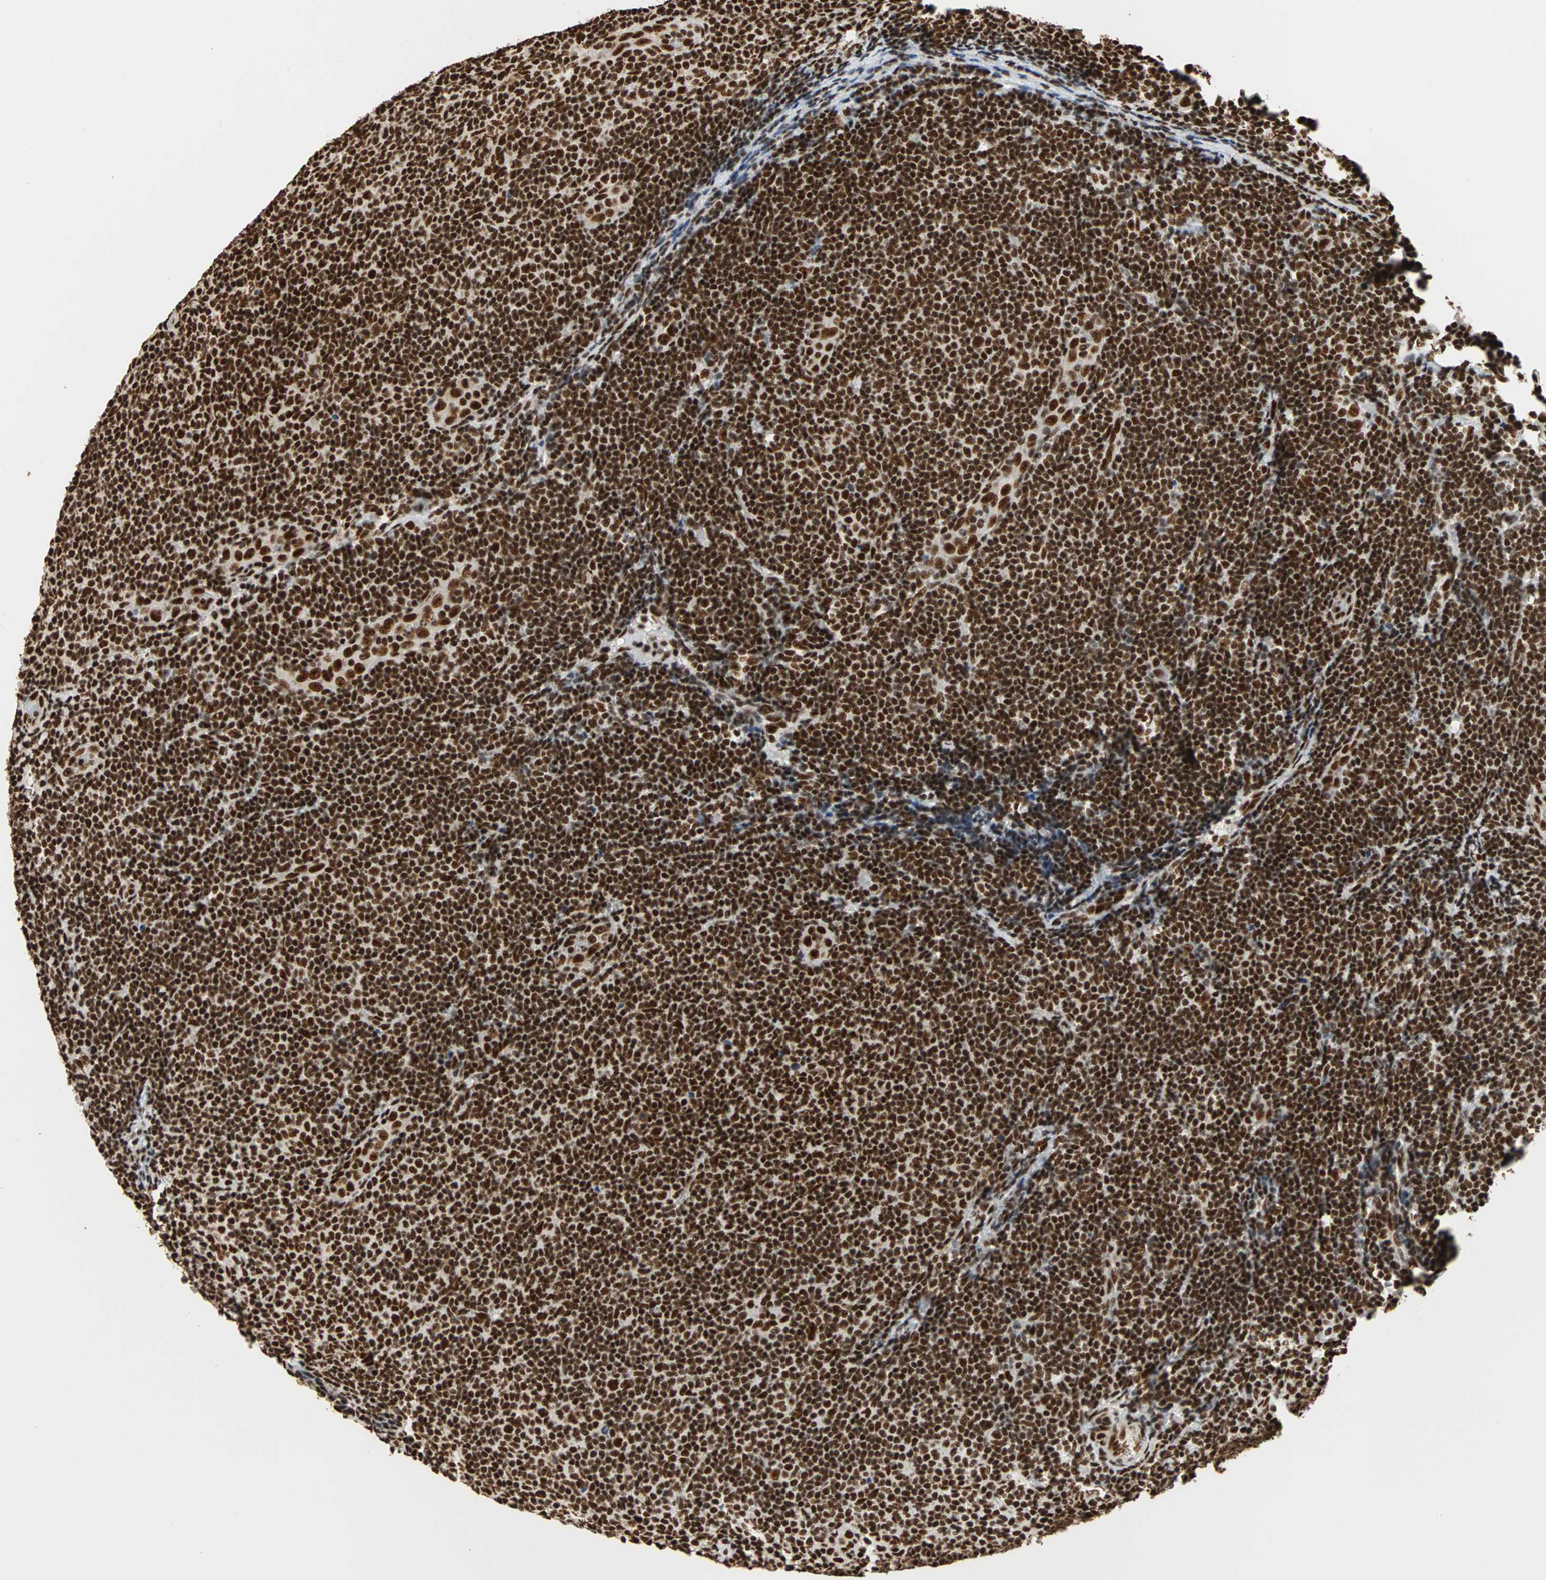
{"staining": {"intensity": "strong", "quantity": ">75%", "location": "nuclear"}, "tissue": "lymphoma", "cell_type": "Tumor cells", "image_type": "cancer", "snomed": [{"axis": "morphology", "description": "Malignant lymphoma, non-Hodgkin's type, Low grade"}, {"axis": "topography", "description": "Lymph node"}], "caption": "Strong nuclear protein expression is seen in about >75% of tumor cells in malignant lymphoma, non-Hodgkin's type (low-grade).", "gene": "ILF2", "patient": {"sex": "male", "age": 83}}